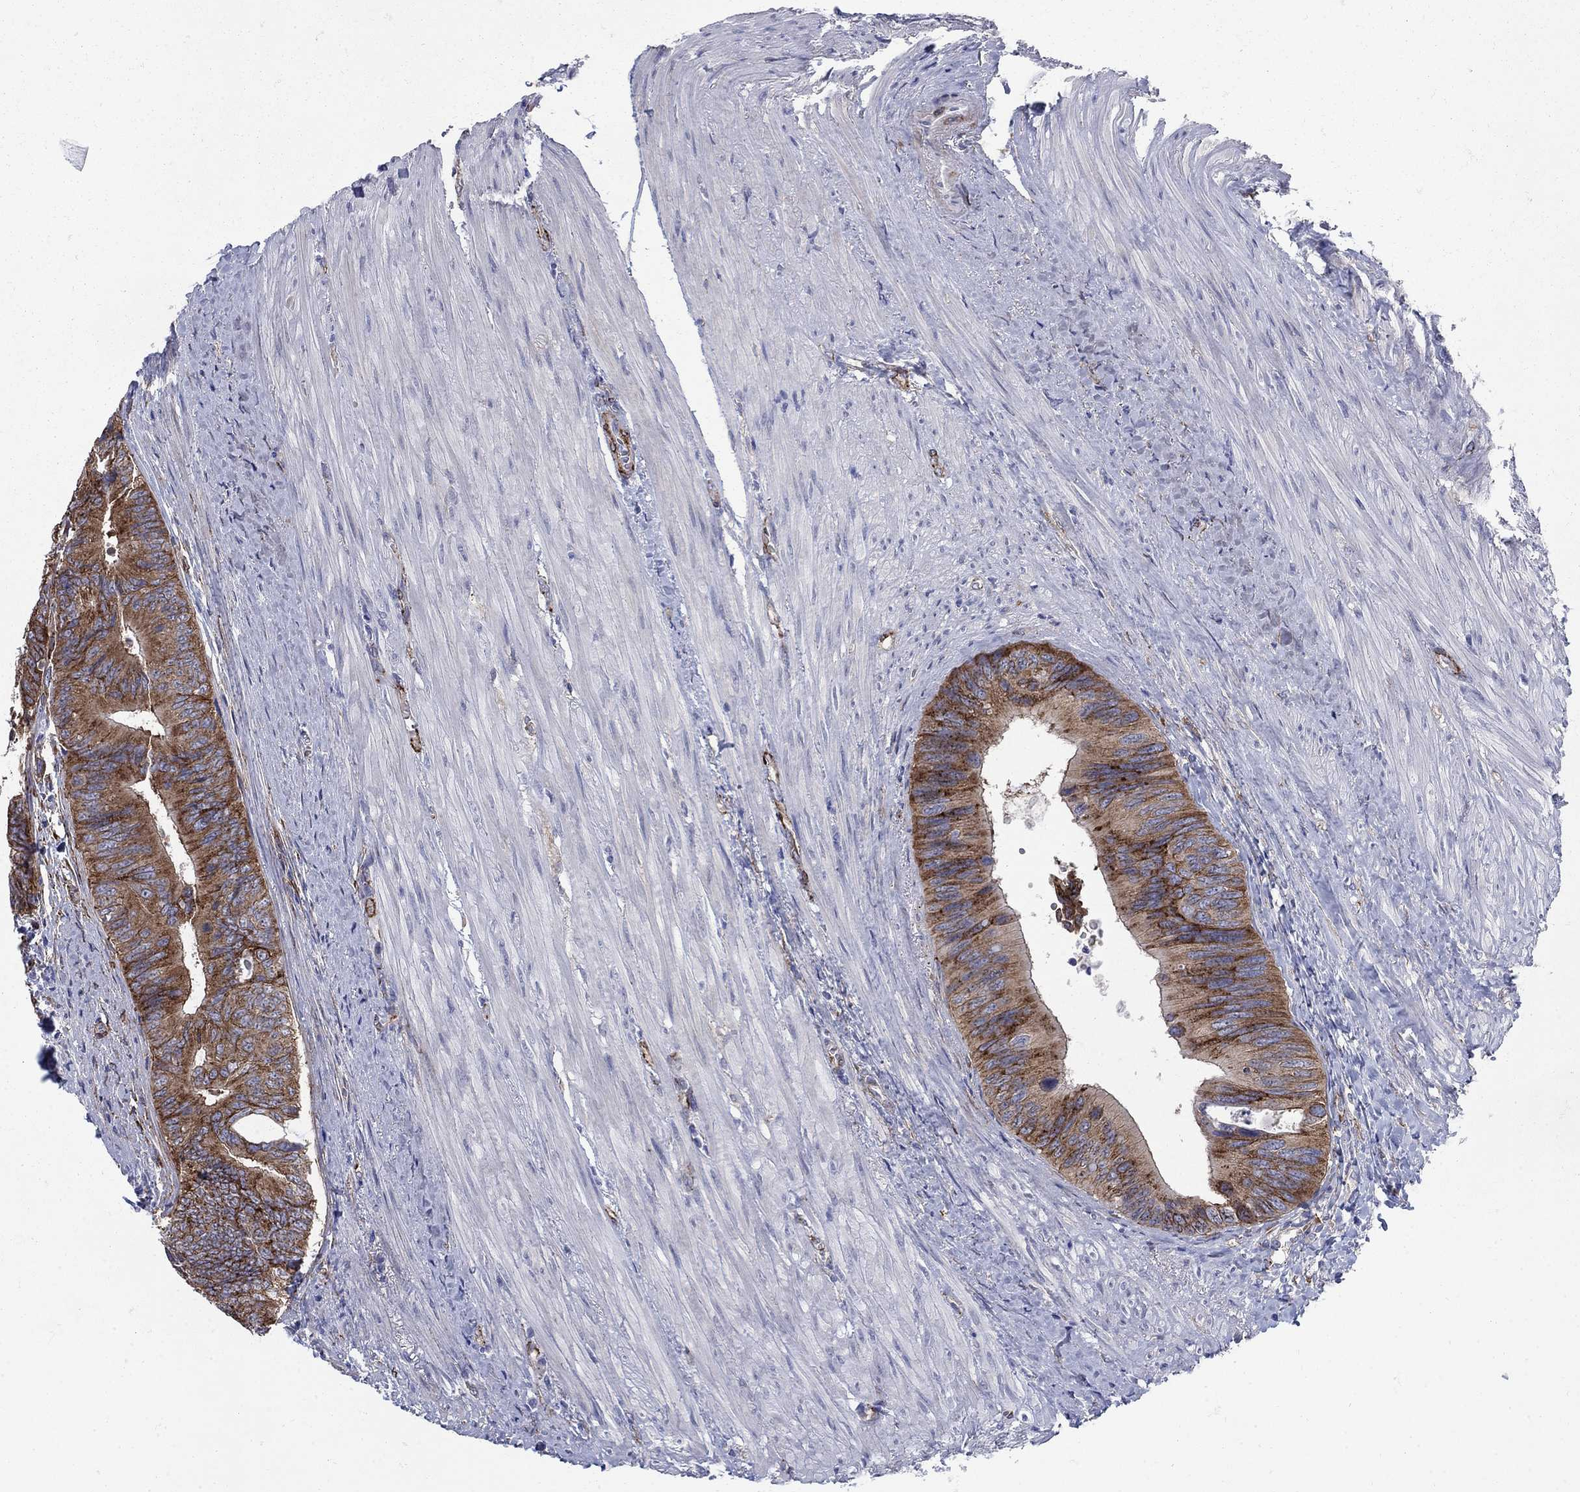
{"staining": {"intensity": "strong", "quantity": ">75%", "location": "cytoplasmic/membranous"}, "tissue": "colorectal cancer", "cell_type": "Tumor cells", "image_type": "cancer", "snomed": [{"axis": "morphology", "description": "Normal tissue, NOS"}, {"axis": "morphology", "description": "Adenocarcinoma, NOS"}, {"axis": "topography", "description": "Colon"}], "caption": "The histopathology image shows staining of colorectal cancer, revealing strong cytoplasmic/membranous protein staining (brown color) within tumor cells.", "gene": "SEPTIN8", "patient": {"sex": "male", "age": 65}}